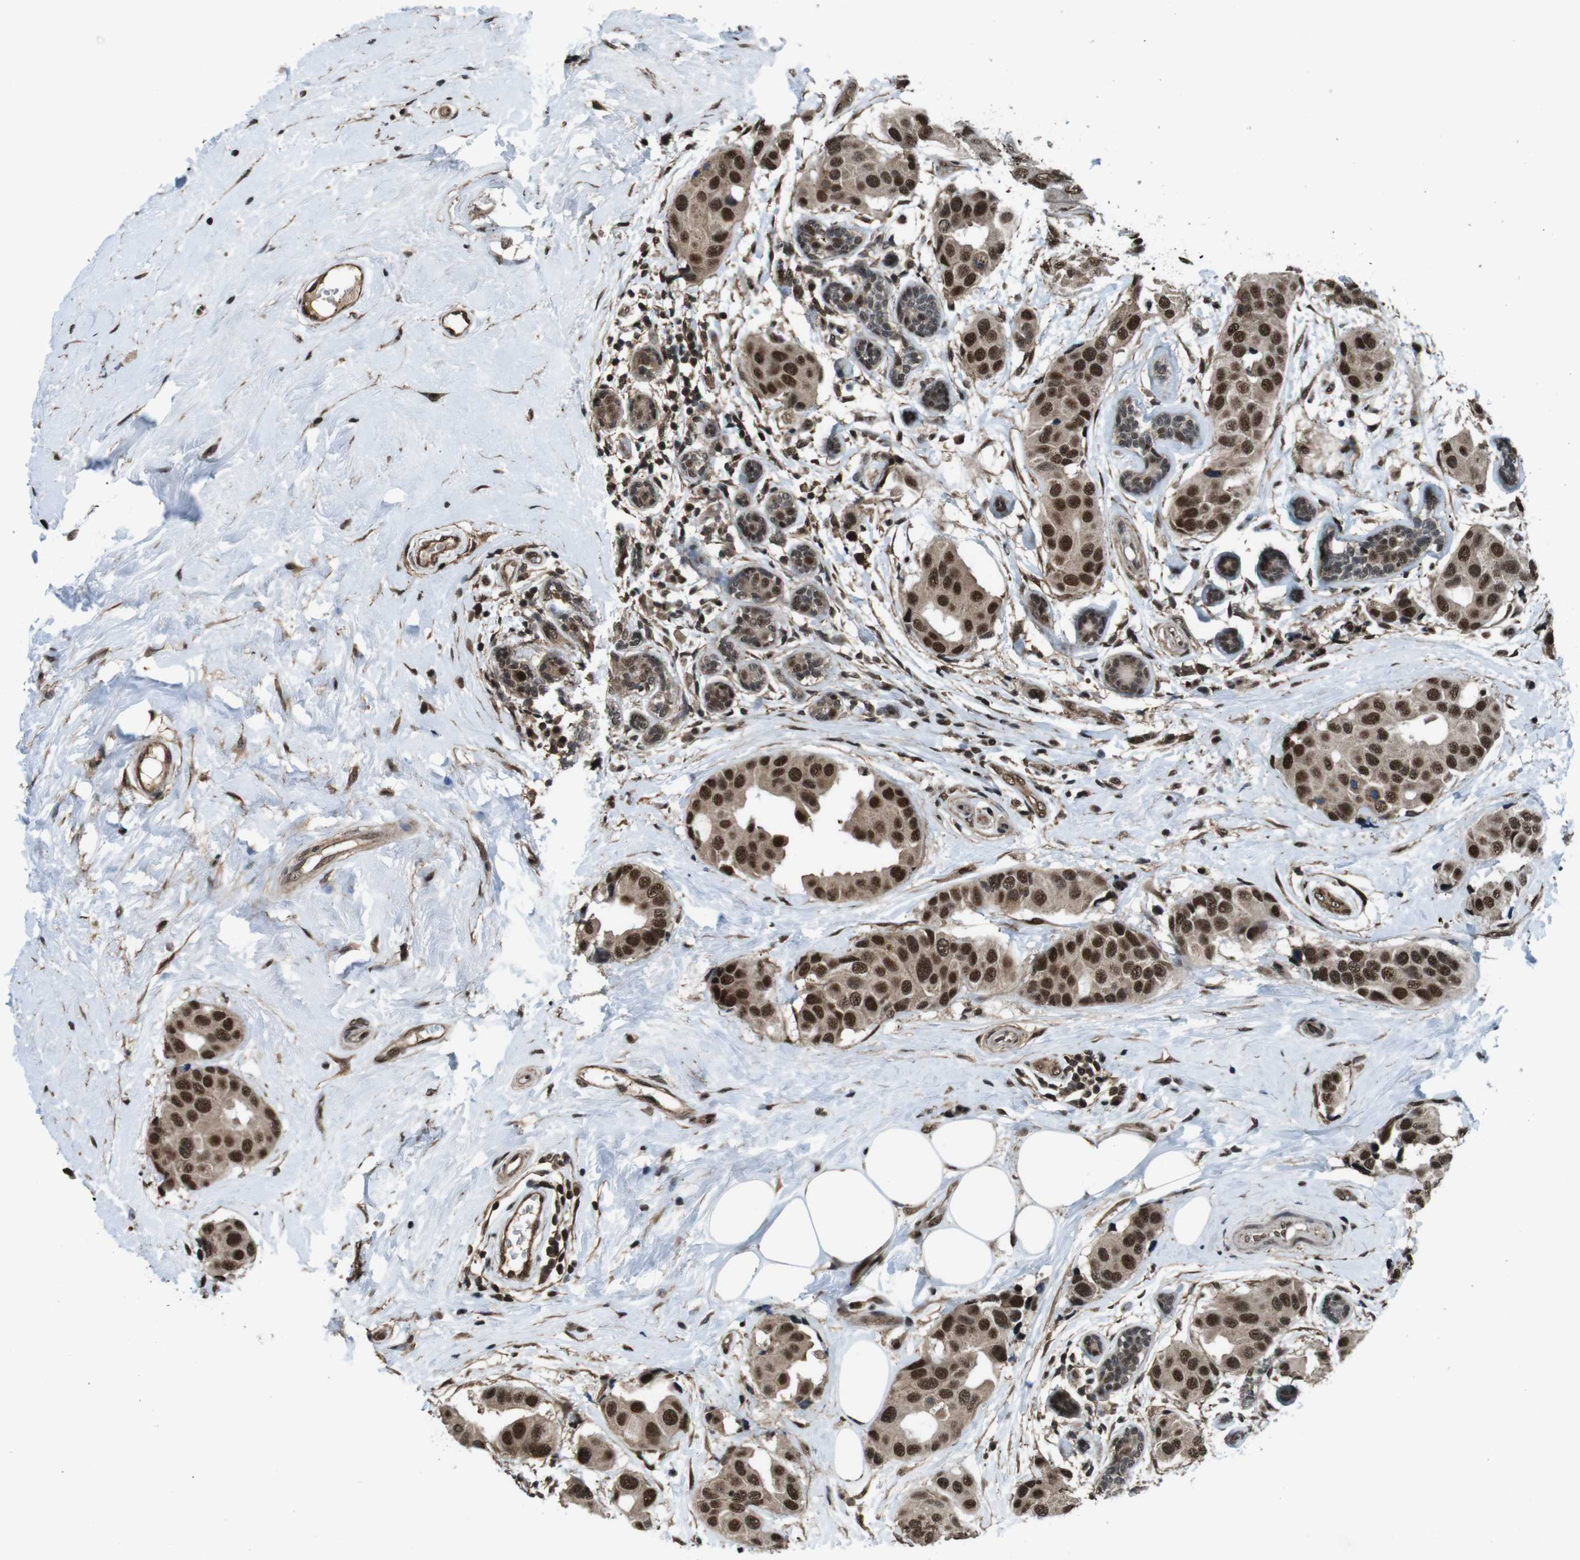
{"staining": {"intensity": "strong", "quantity": ">75%", "location": "cytoplasmic/membranous,nuclear"}, "tissue": "breast cancer", "cell_type": "Tumor cells", "image_type": "cancer", "snomed": [{"axis": "morphology", "description": "Normal tissue, NOS"}, {"axis": "morphology", "description": "Duct carcinoma"}, {"axis": "topography", "description": "Breast"}], "caption": "A brown stain labels strong cytoplasmic/membranous and nuclear positivity of a protein in breast cancer (invasive ductal carcinoma) tumor cells. The staining is performed using DAB brown chromogen to label protein expression. The nuclei are counter-stained blue using hematoxylin.", "gene": "NR4A2", "patient": {"sex": "female", "age": 39}}